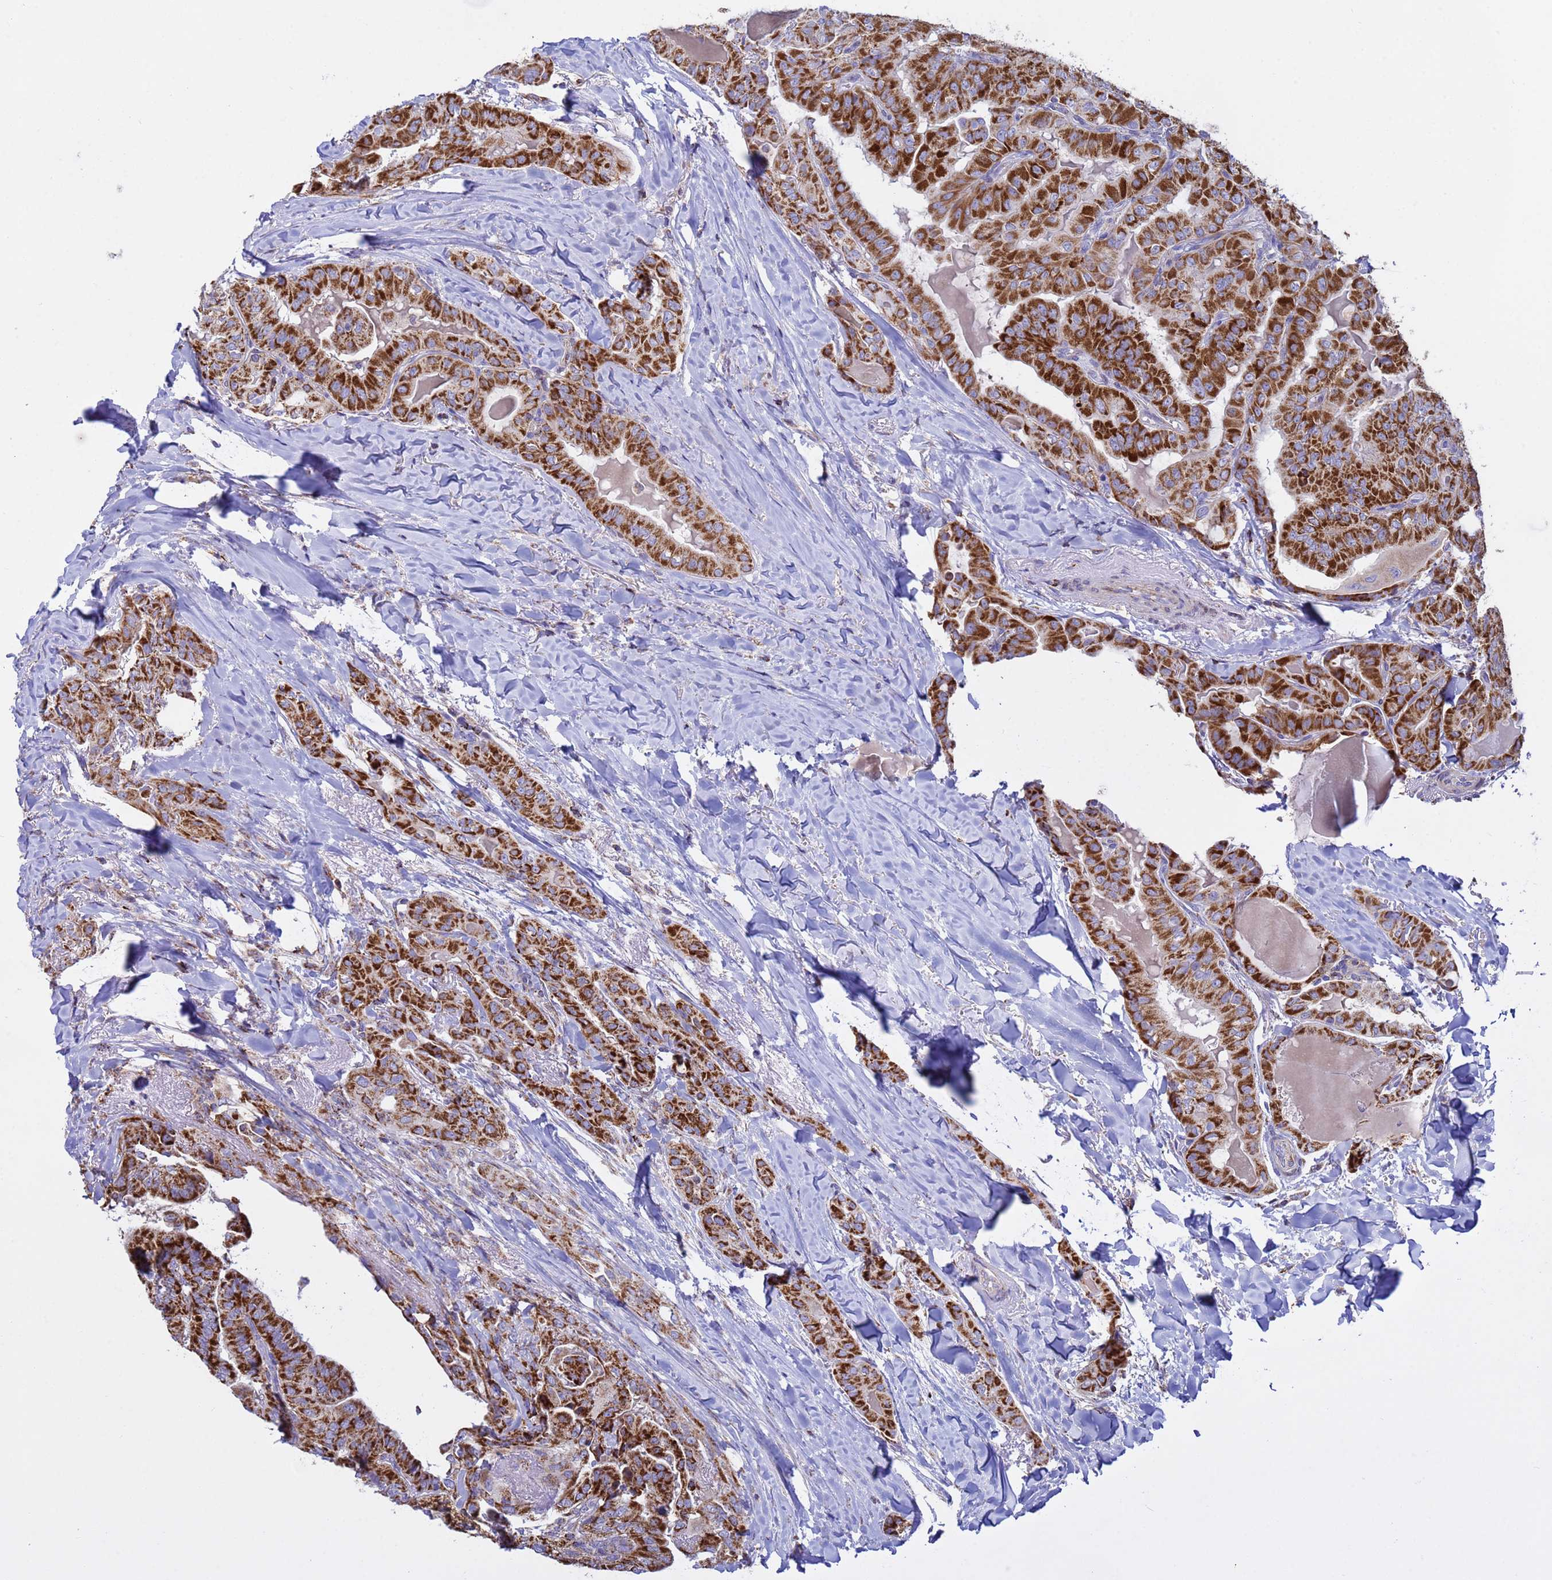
{"staining": {"intensity": "strong", "quantity": ">75%", "location": "cytoplasmic/membranous"}, "tissue": "thyroid cancer", "cell_type": "Tumor cells", "image_type": "cancer", "snomed": [{"axis": "morphology", "description": "Papillary adenocarcinoma, NOS"}, {"axis": "topography", "description": "Thyroid gland"}], "caption": "A brown stain highlights strong cytoplasmic/membranous staining of a protein in human papillary adenocarcinoma (thyroid) tumor cells.", "gene": "TUBGCP3", "patient": {"sex": "female", "age": 68}}